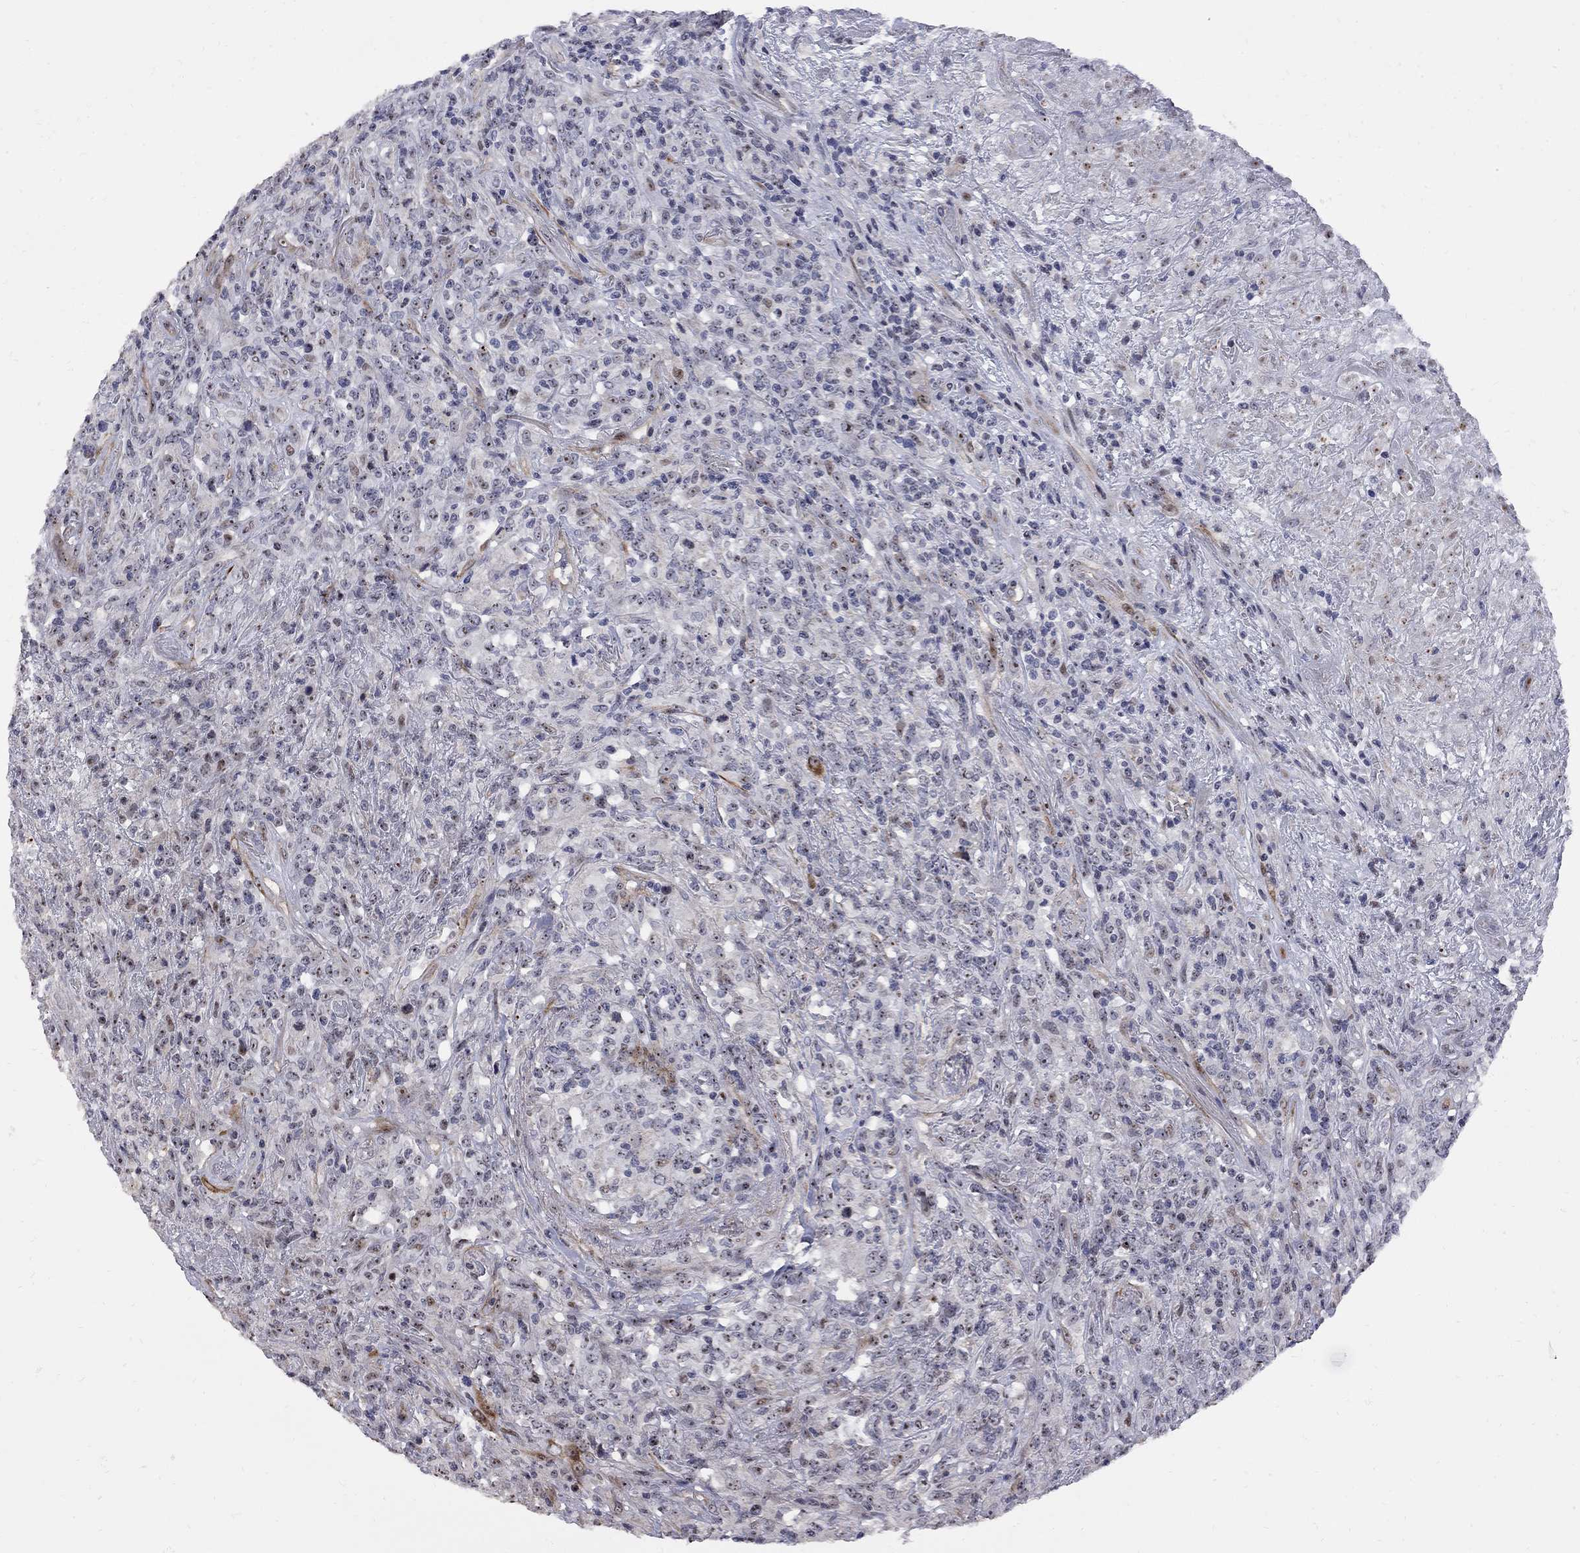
{"staining": {"intensity": "negative", "quantity": "none", "location": "none"}, "tissue": "lymphoma", "cell_type": "Tumor cells", "image_type": "cancer", "snomed": [{"axis": "morphology", "description": "Malignant lymphoma, non-Hodgkin's type, High grade"}, {"axis": "topography", "description": "Lung"}], "caption": "The histopathology image reveals no staining of tumor cells in lymphoma.", "gene": "DHX33", "patient": {"sex": "male", "age": 79}}